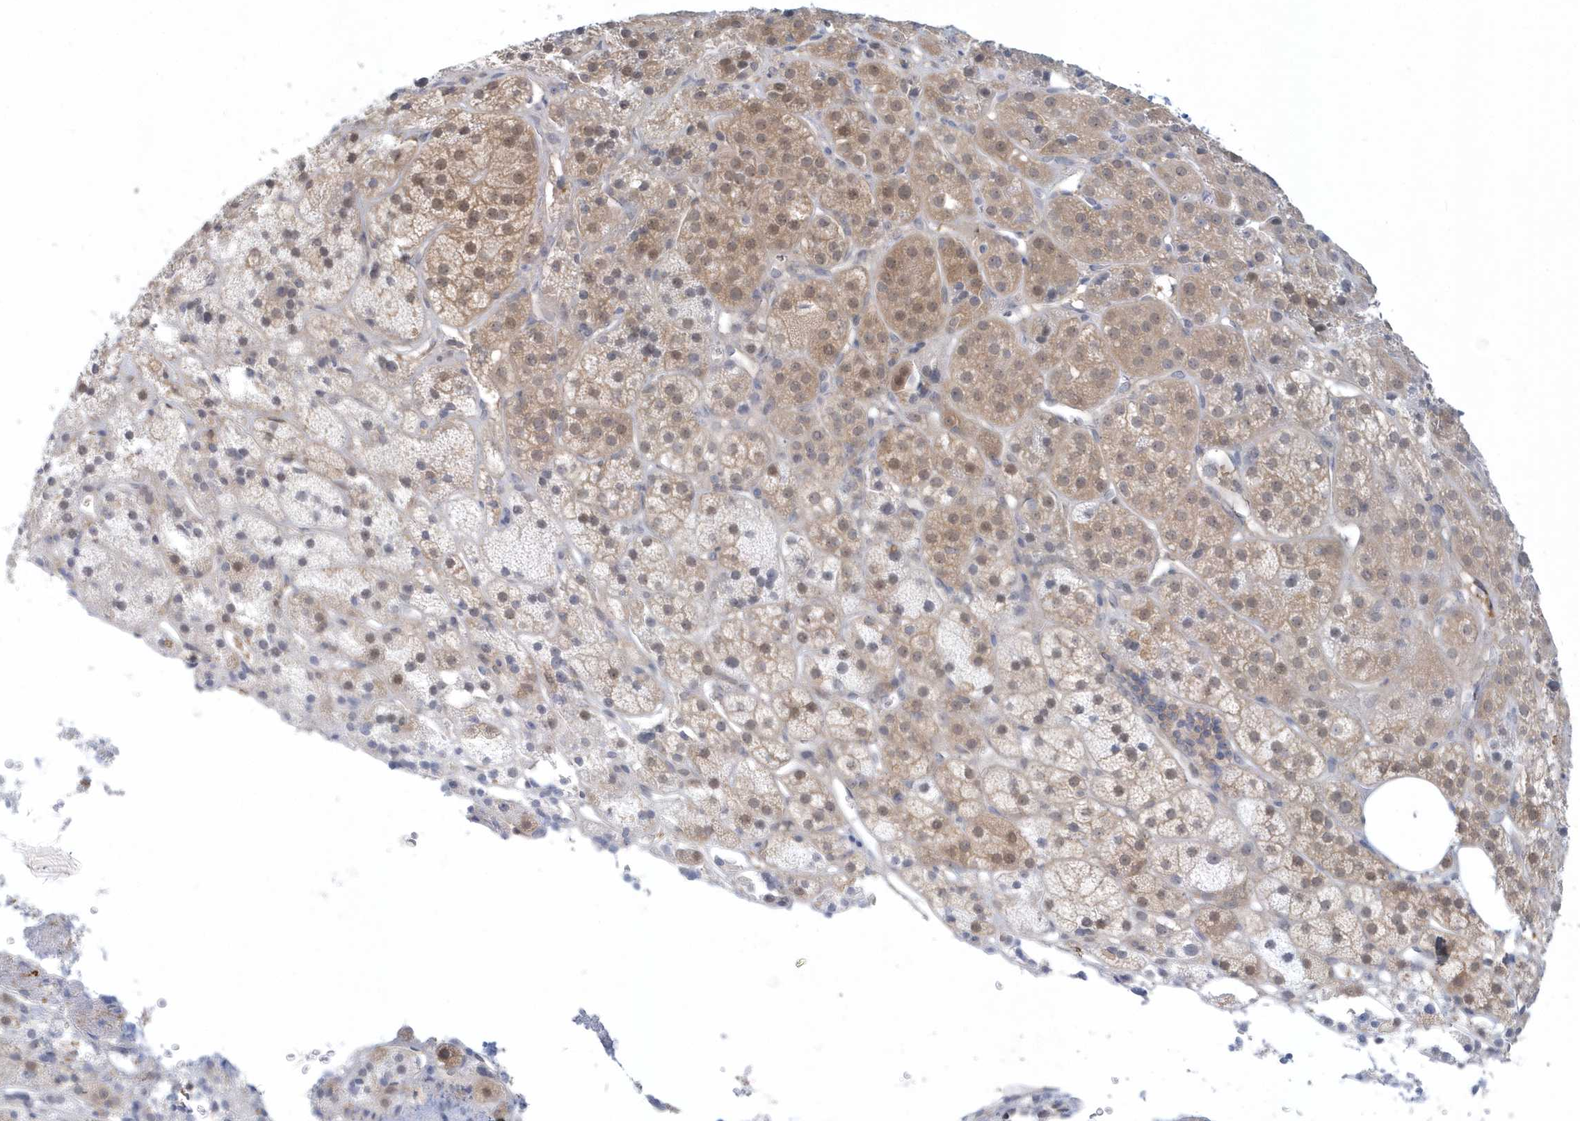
{"staining": {"intensity": "moderate", "quantity": "25%-75%", "location": "cytoplasmic/membranous,nuclear"}, "tissue": "adrenal gland", "cell_type": "Glandular cells", "image_type": "normal", "snomed": [{"axis": "morphology", "description": "Normal tissue, NOS"}, {"axis": "topography", "description": "Adrenal gland"}], "caption": "Glandular cells show moderate cytoplasmic/membranous,nuclear positivity in about 25%-75% of cells in normal adrenal gland.", "gene": "RNF7", "patient": {"sex": "female", "age": 57}}